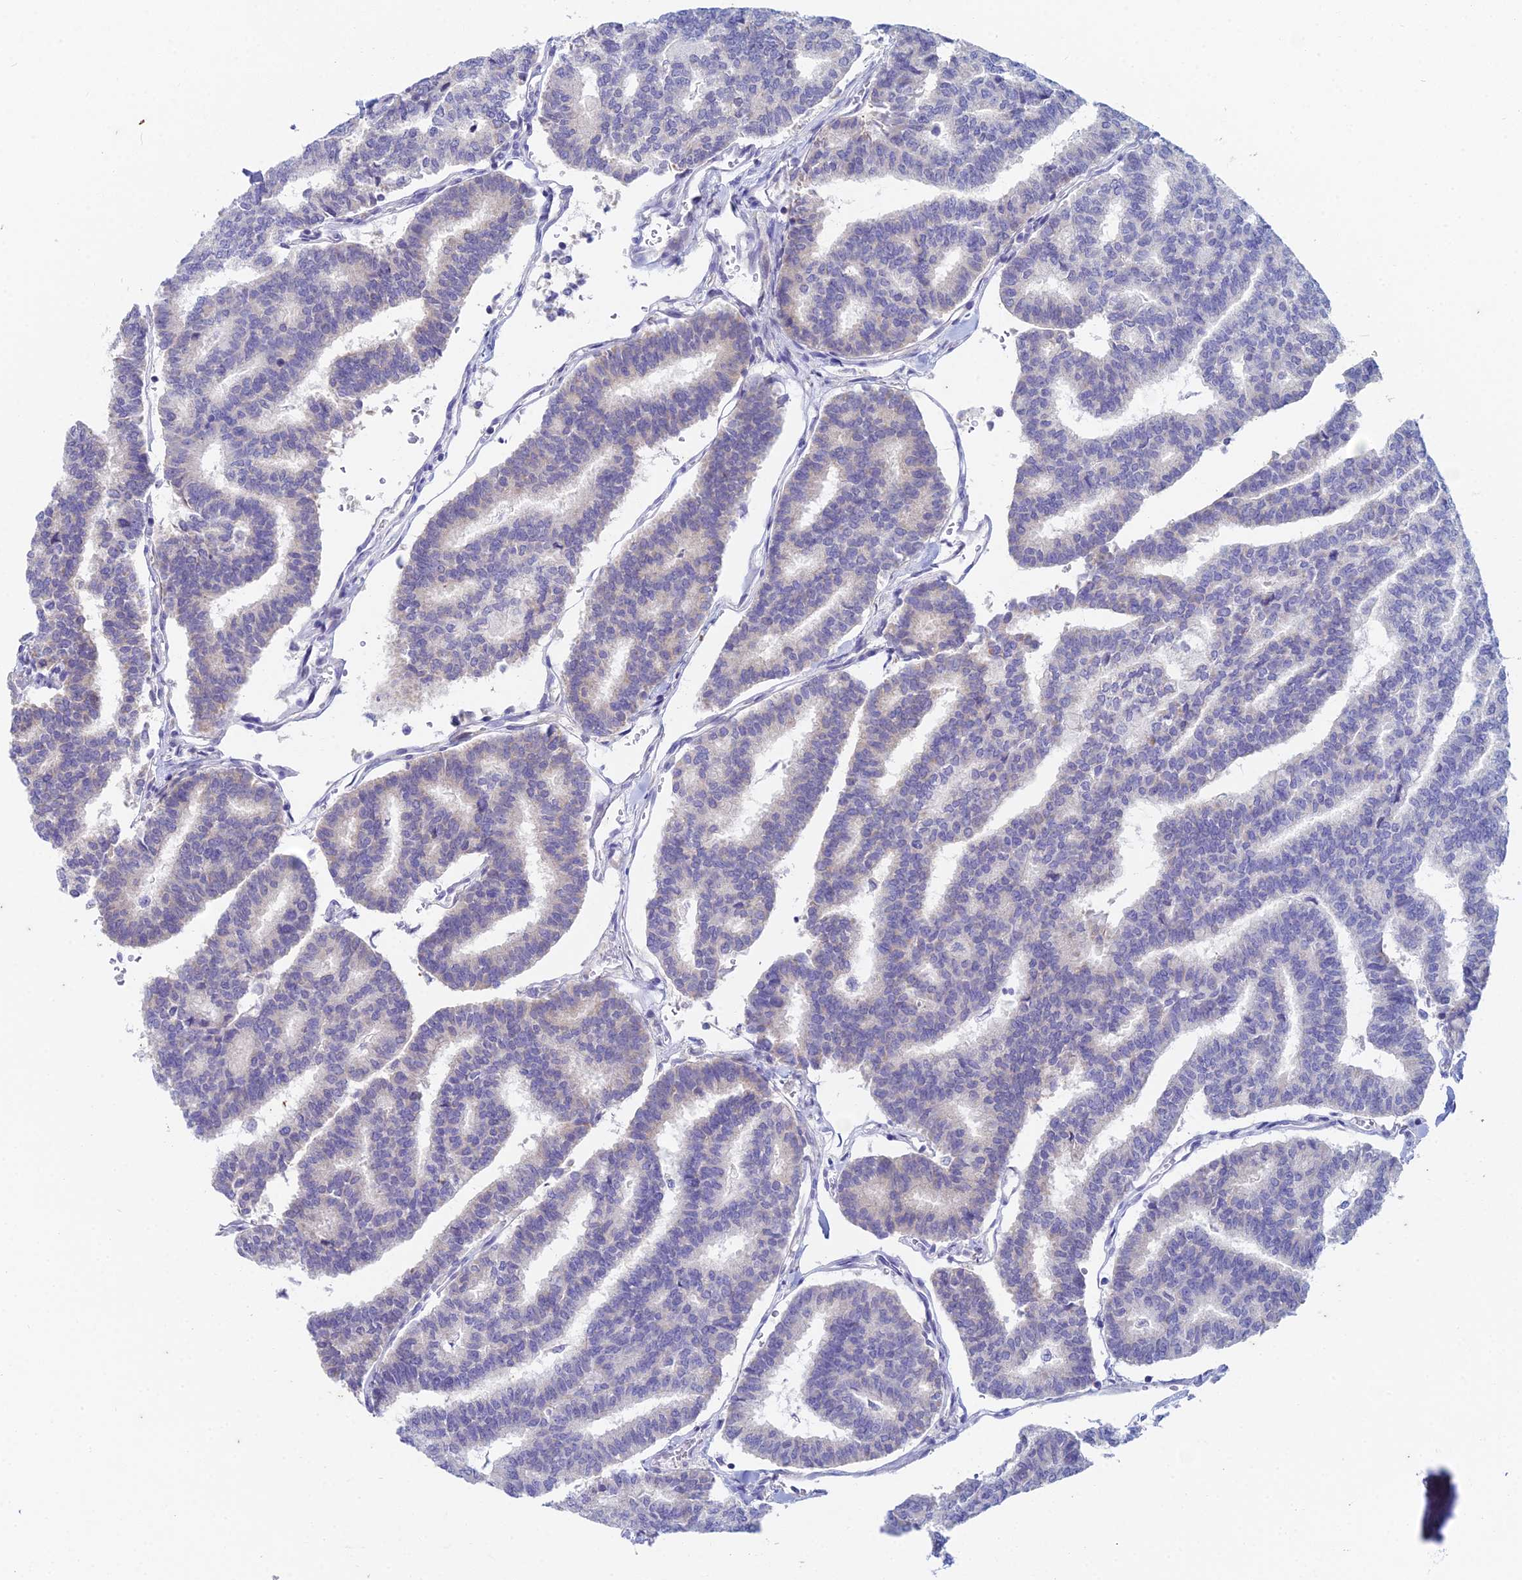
{"staining": {"intensity": "negative", "quantity": "none", "location": "none"}, "tissue": "thyroid cancer", "cell_type": "Tumor cells", "image_type": "cancer", "snomed": [{"axis": "morphology", "description": "Papillary adenocarcinoma, NOS"}, {"axis": "topography", "description": "Thyroid gland"}], "caption": "Human thyroid papillary adenocarcinoma stained for a protein using IHC shows no positivity in tumor cells.", "gene": "EEF2KMT", "patient": {"sex": "female", "age": 35}}